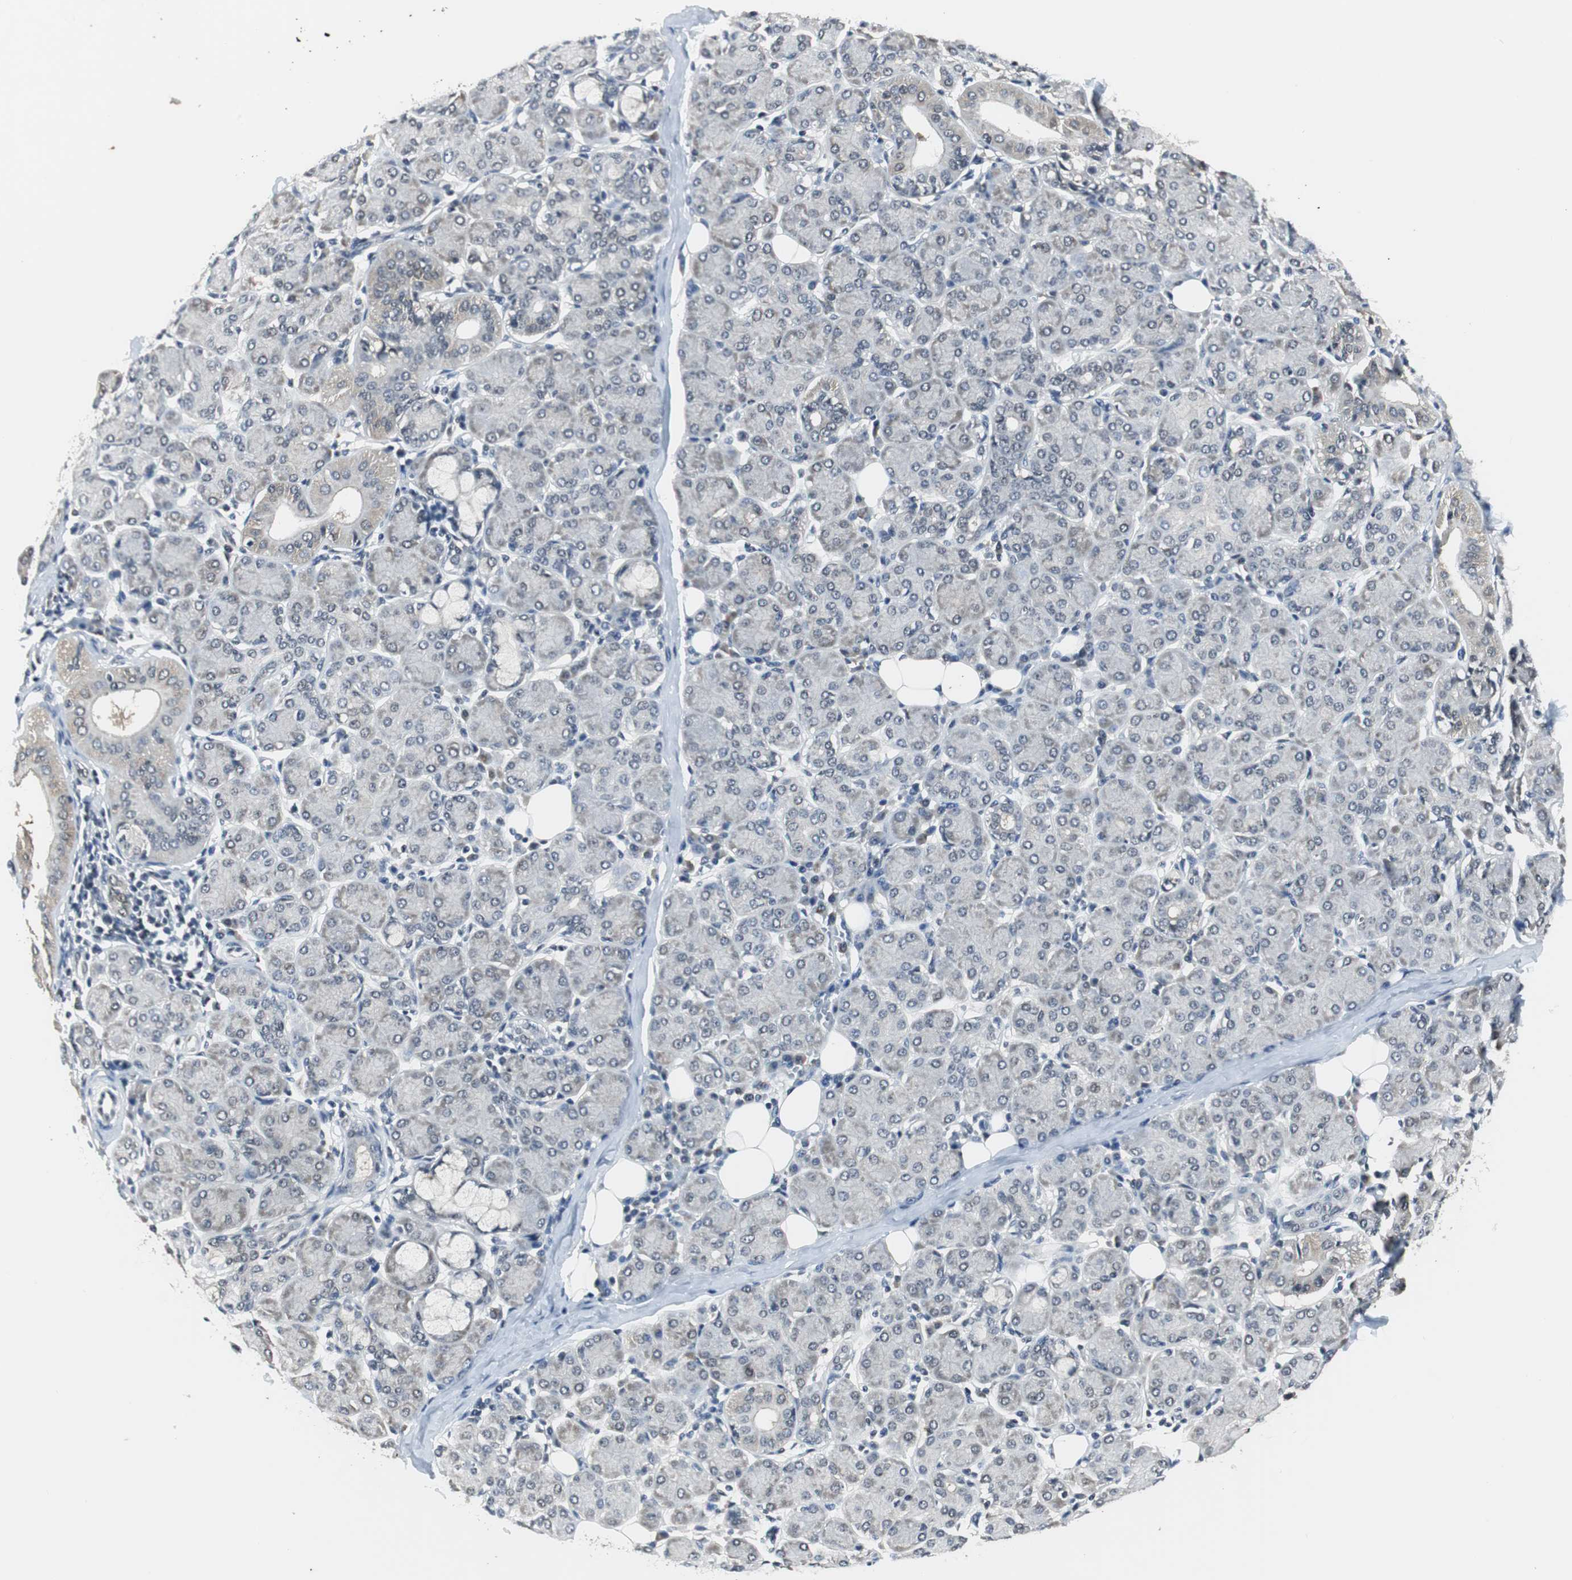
{"staining": {"intensity": "weak", "quantity": "<25%", "location": "cytoplasmic/membranous"}, "tissue": "salivary gland", "cell_type": "Glandular cells", "image_type": "normal", "snomed": [{"axis": "morphology", "description": "Normal tissue, NOS"}, {"axis": "morphology", "description": "Inflammation, NOS"}, {"axis": "topography", "description": "Lymph node"}, {"axis": "topography", "description": "Salivary gland"}], "caption": "DAB (3,3'-diaminobenzidine) immunohistochemical staining of unremarkable salivary gland demonstrates no significant staining in glandular cells.", "gene": "SMAD1", "patient": {"sex": "male", "age": 3}}